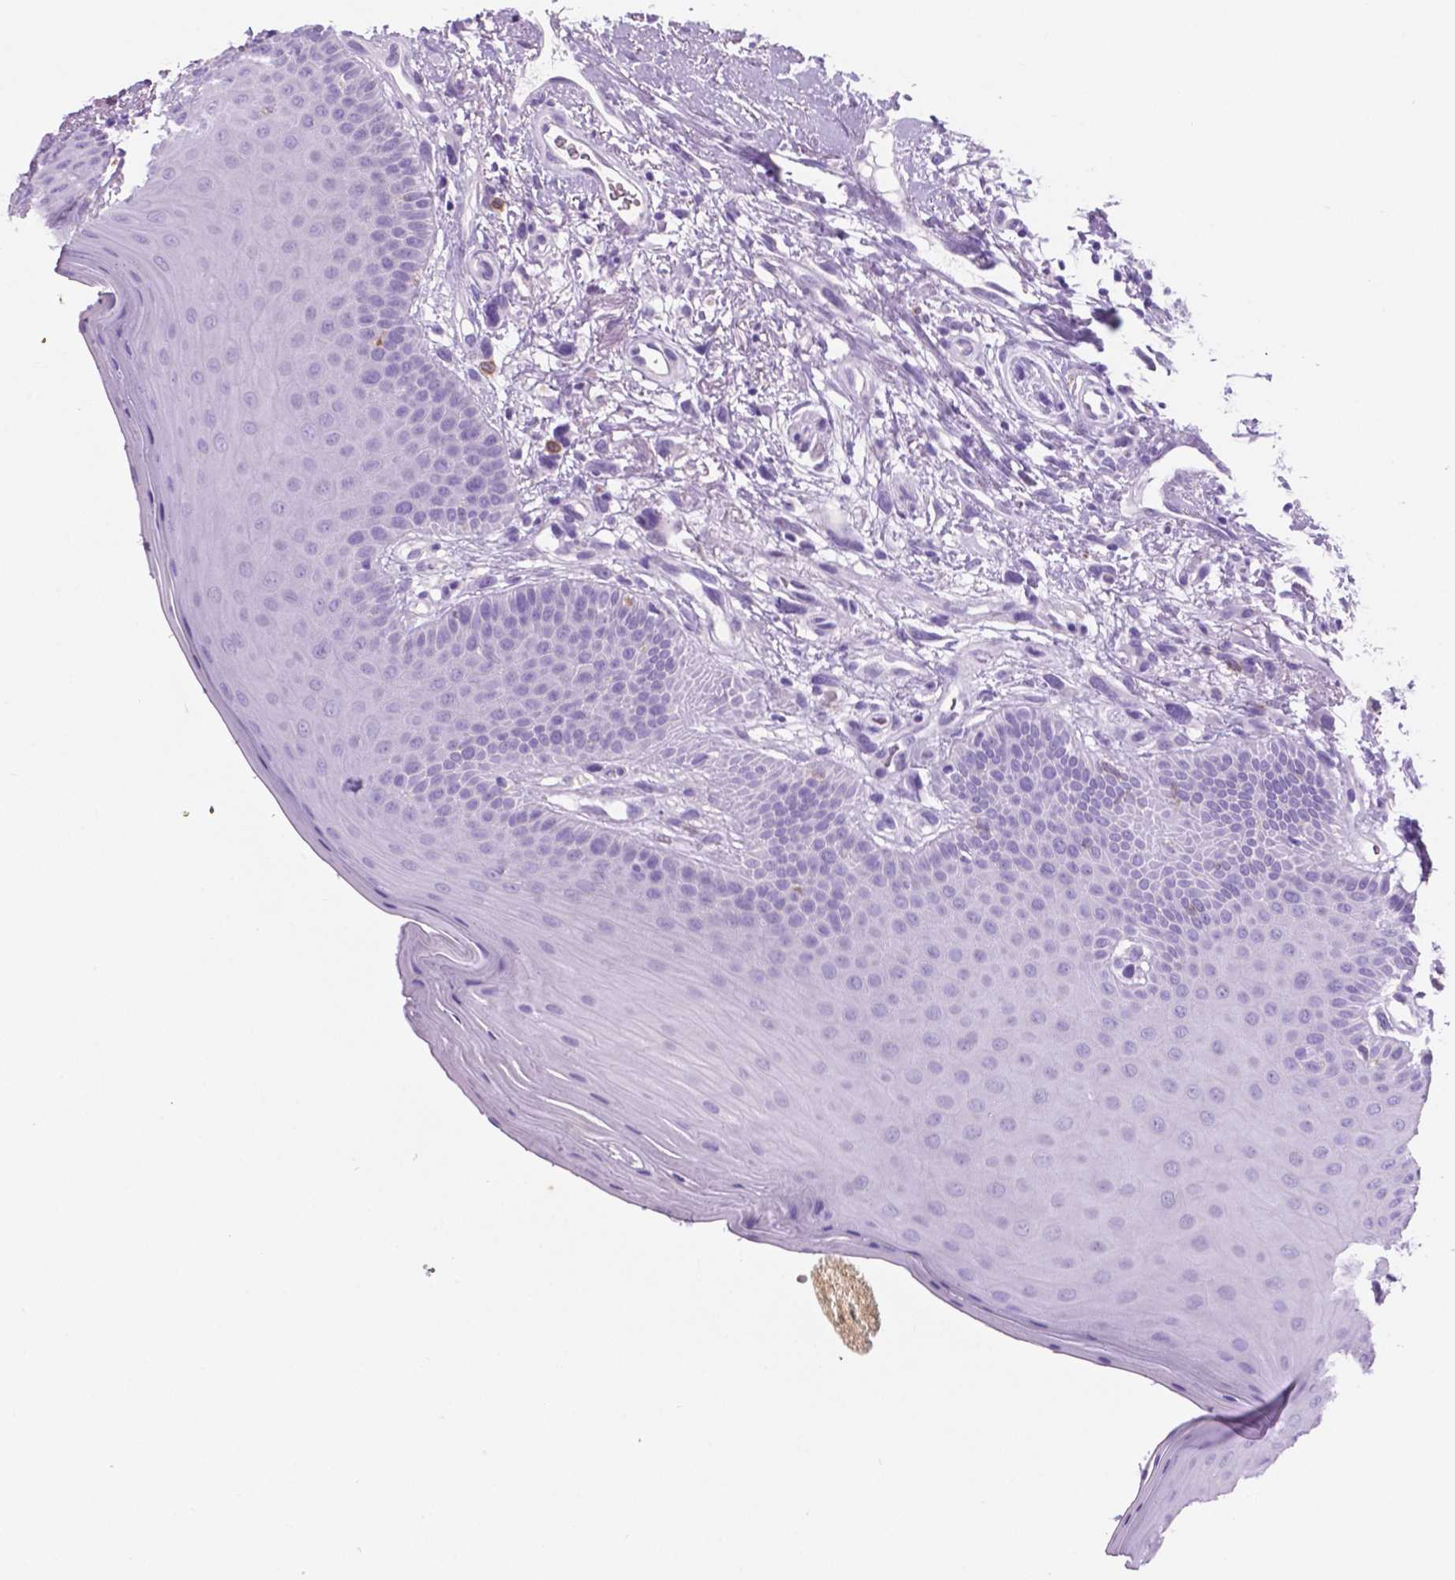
{"staining": {"intensity": "negative", "quantity": "none", "location": "none"}, "tissue": "oral mucosa", "cell_type": "Squamous epithelial cells", "image_type": "normal", "snomed": [{"axis": "morphology", "description": "Normal tissue, NOS"}, {"axis": "morphology", "description": "Normal morphology"}, {"axis": "topography", "description": "Oral tissue"}], "caption": "DAB immunohistochemical staining of benign human oral mucosa exhibits no significant expression in squamous epithelial cells.", "gene": "GRIN2B", "patient": {"sex": "female", "age": 76}}